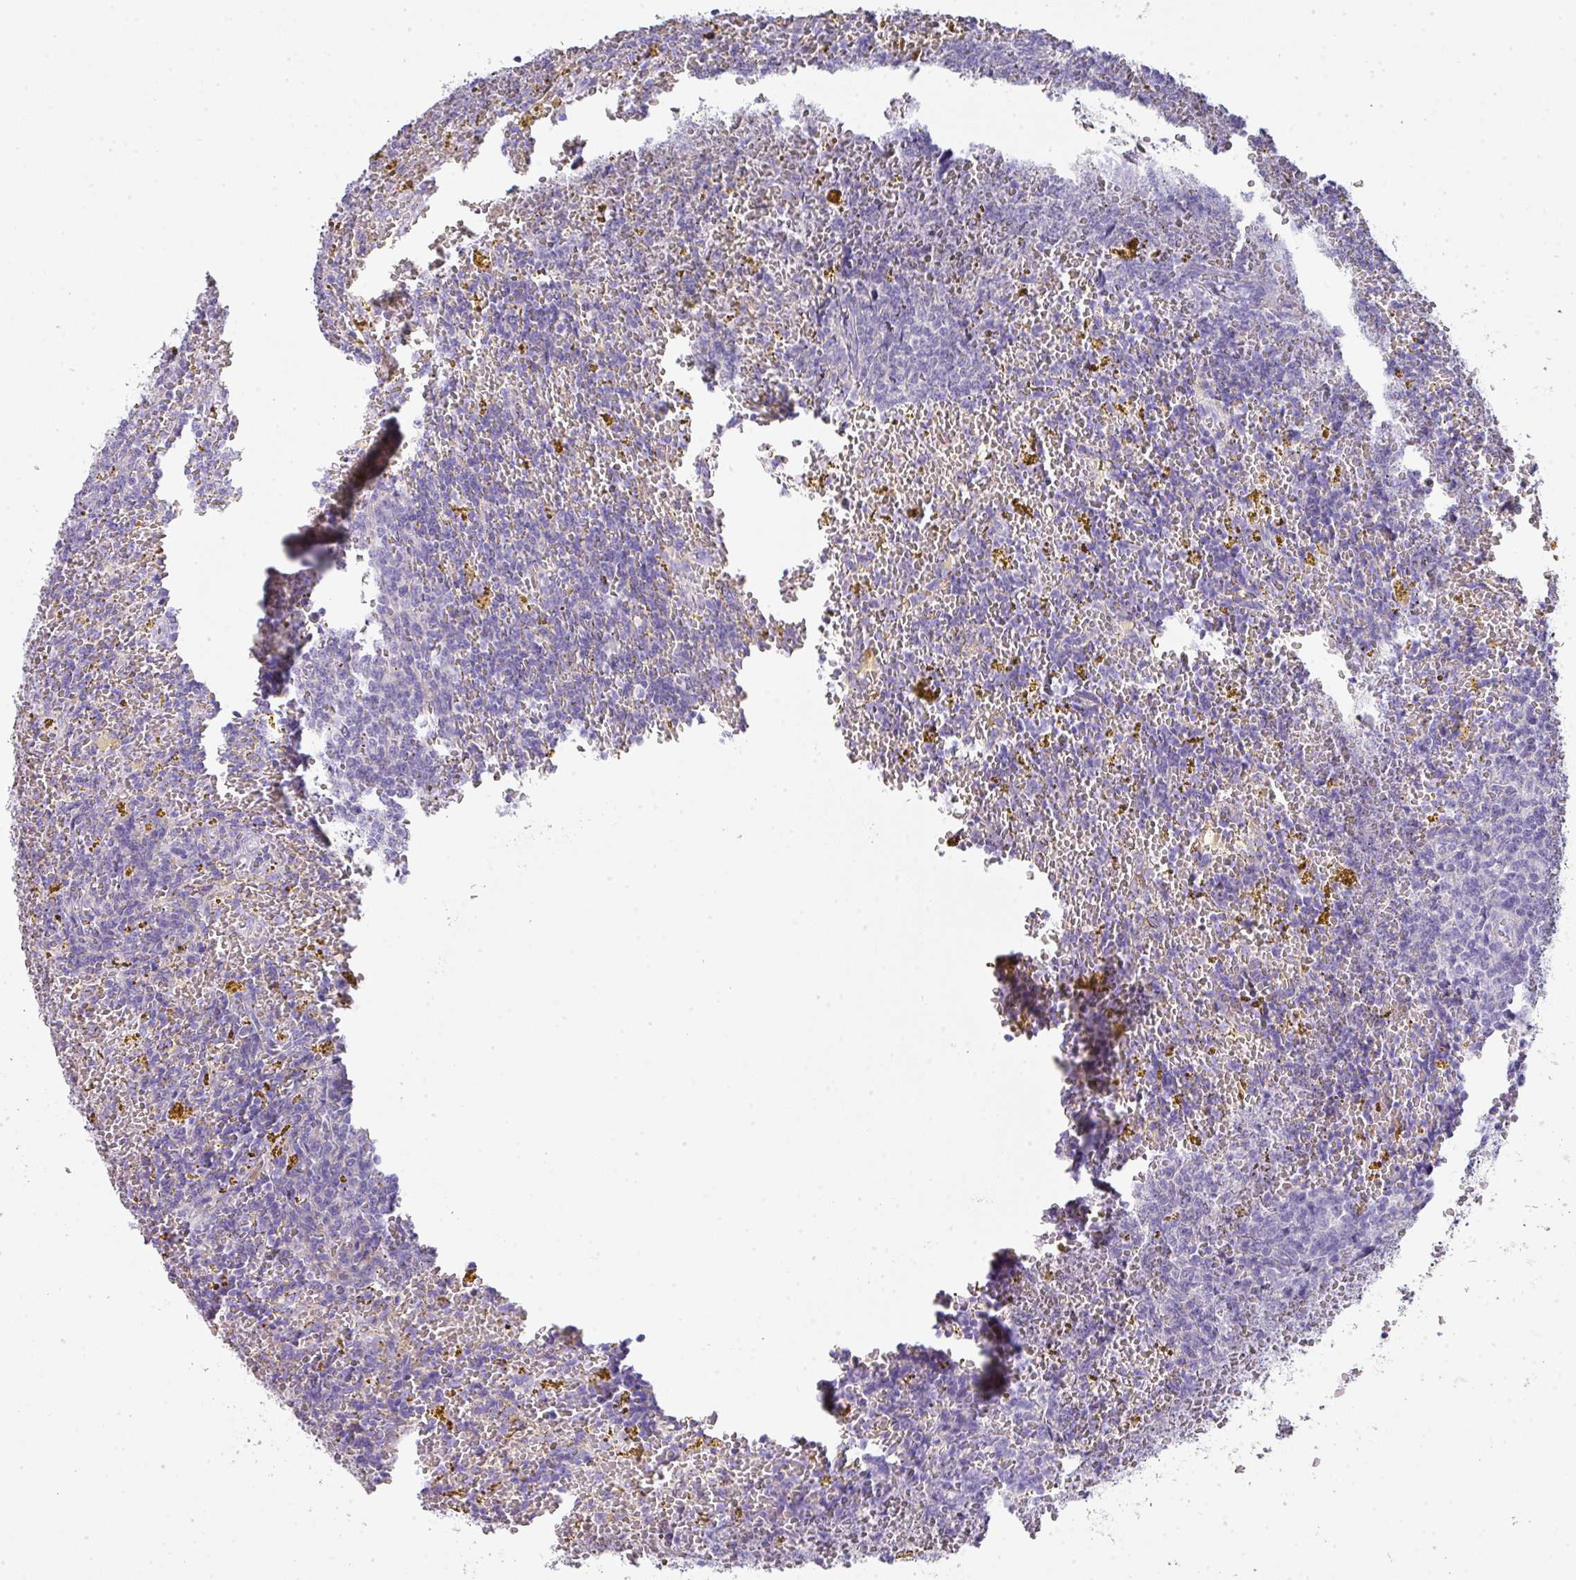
{"staining": {"intensity": "negative", "quantity": "none", "location": "none"}, "tissue": "lymphoma", "cell_type": "Tumor cells", "image_type": "cancer", "snomed": [{"axis": "morphology", "description": "Malignant lymphoma, non-Hodgkin's type, Low grade"}, {"axis": "topography", "description": "Spleen"}, {"axis": "topography", "description": "Lymph node"}], "caption": "An image of human lymphoma is negative for staining in tumor cells.", "gene": "GLI4", "patient": {"sex": "female", "age": 66}}